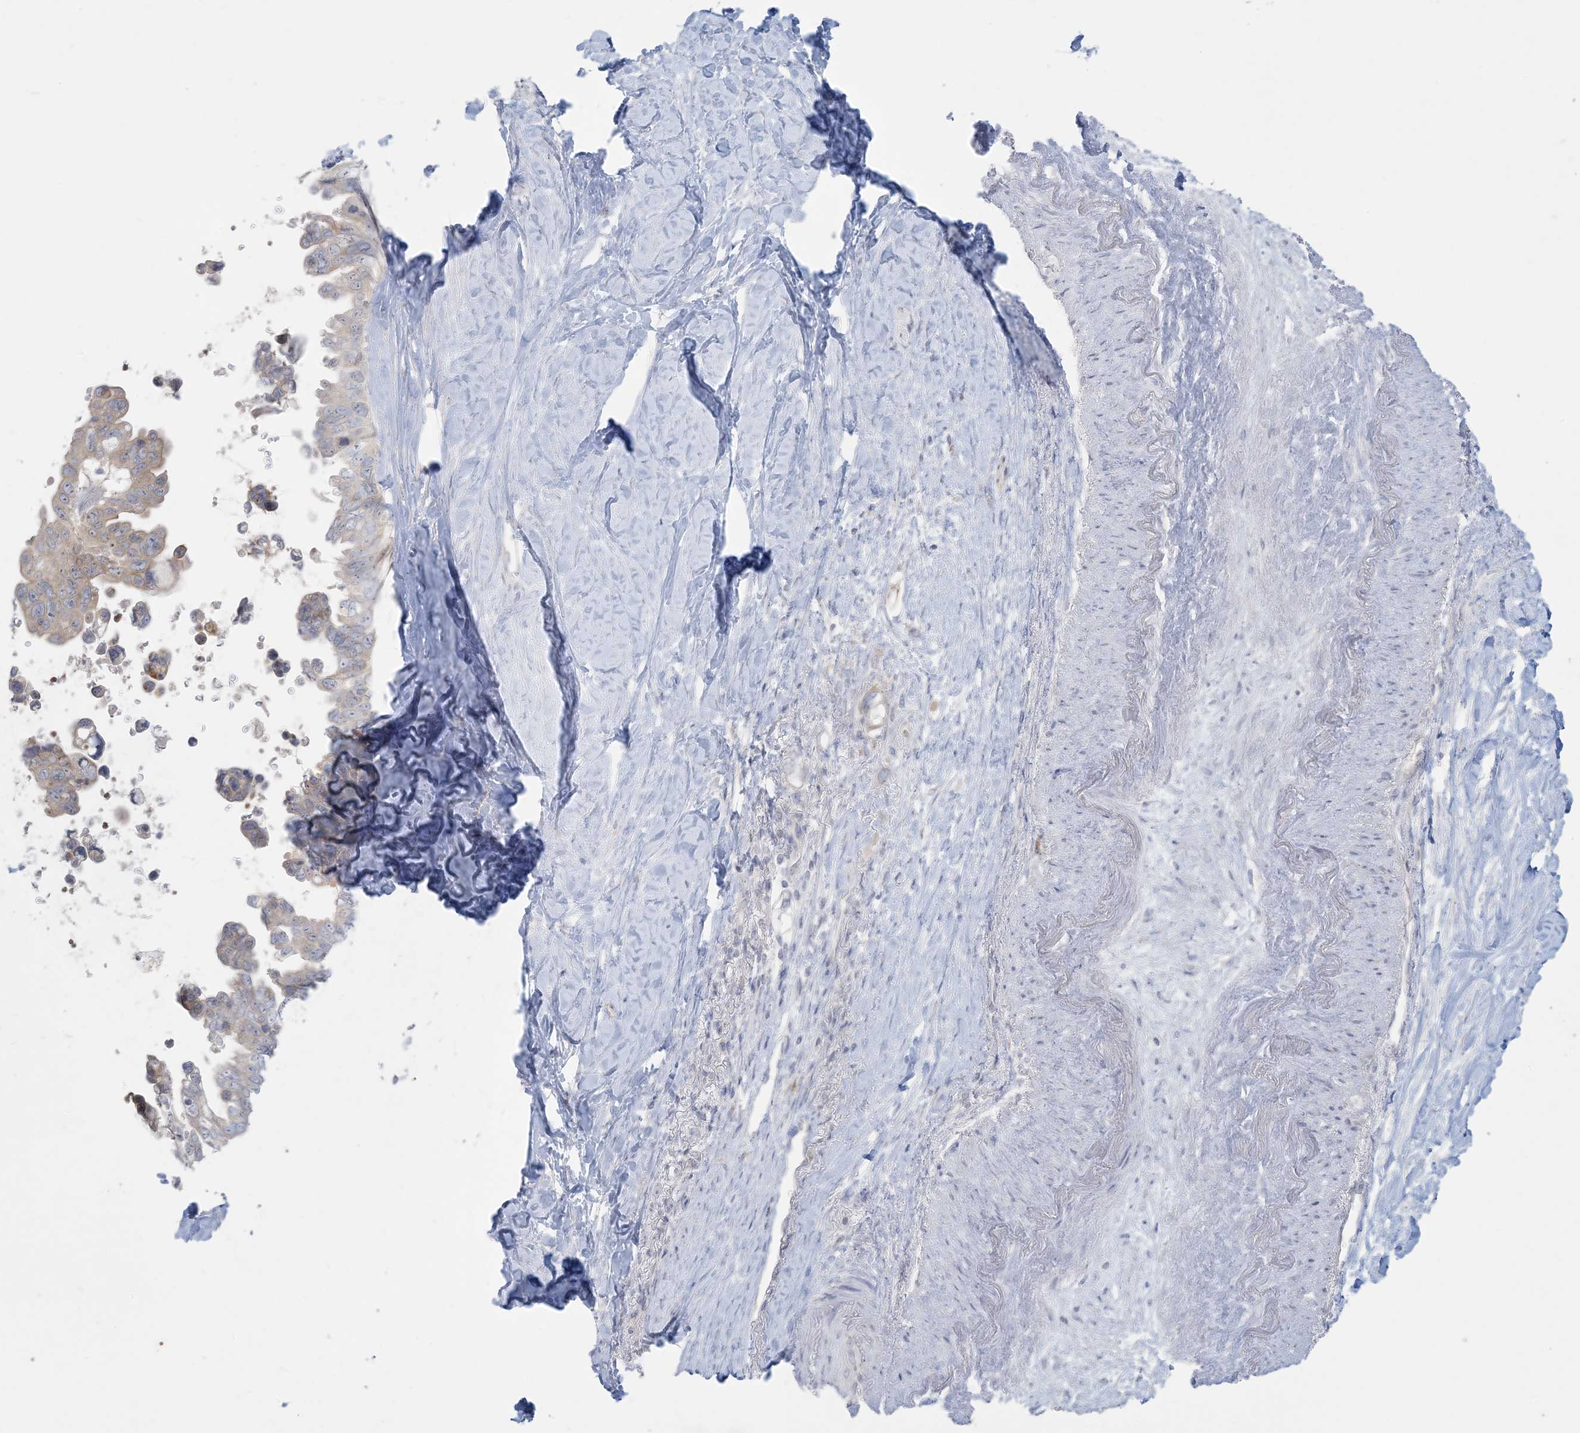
{"staining": {"intensity": "weak", "quantity": "<25%", "location": "cytoplasmic/membranous"}, "tissue": "pancreatic cancer", "cell_type": "Tumor cells", "image_type": "cancer", "snomed": [{"axis": "morphology", "description": "Adenocarcinoma, NOS"}, {"axis": "topography", "description": "Pancreas"}], "caption": "Protein analysis of pancreatic cancer demonstrates no significant staining in tumor cells. (DAB (3,3'-diaminobenzidine) immunohistochemistry (IHC) with hematoxylin counter stain).", "gene": "KIF3A", "patient": {"sex": "female", "age": 72}}